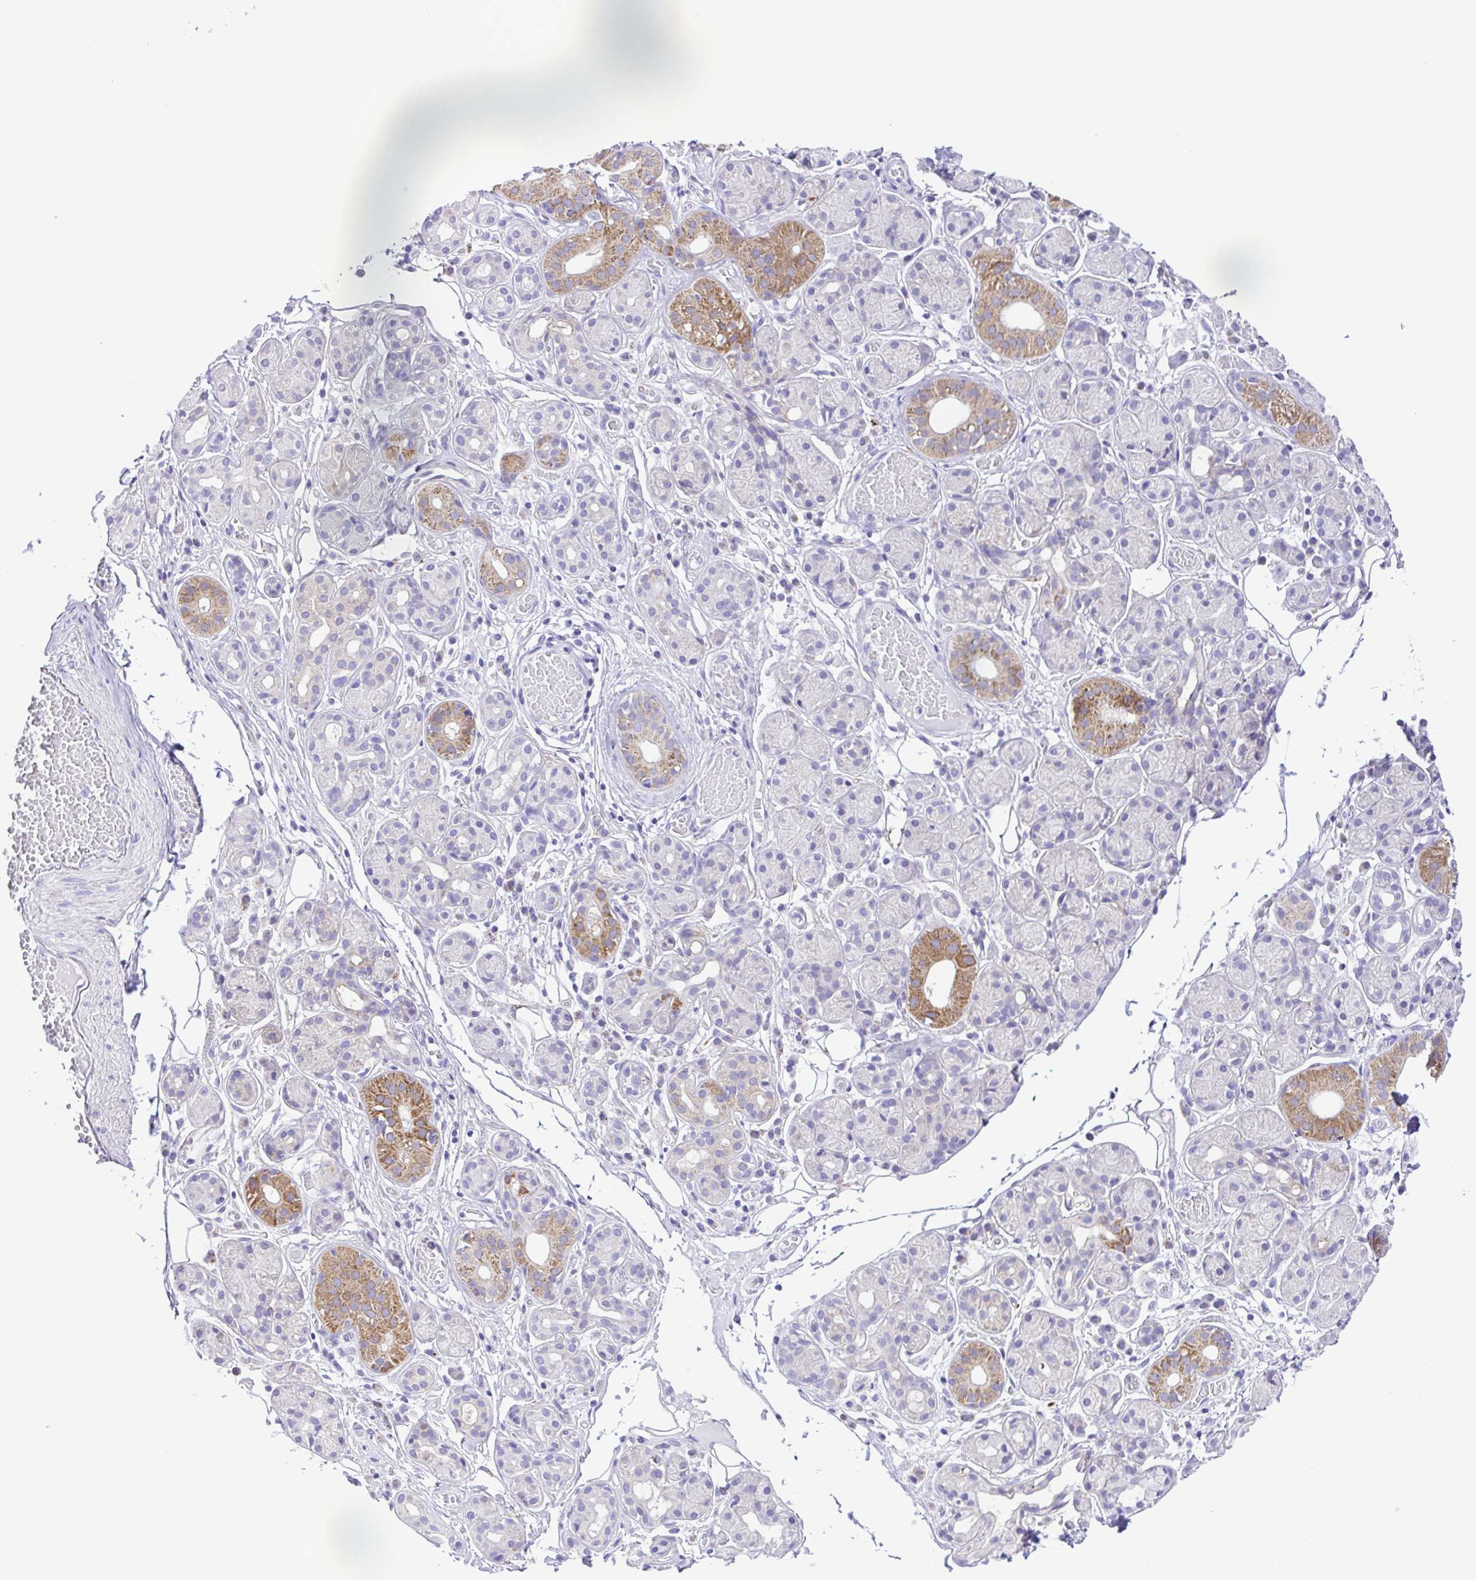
{"staining": {"intensity": "moderate", "quantity": "25%-75%", "location": "cytoplasmic/membranous"}, "tissue": "salivary gland", "cell_type": "Glandular cells", "image_type": "normal", "snomed": [{"axis": "morphology", "description": "Normal tissue, NOS"}, {"axis": "topography", "description": "Salivary gland"}, {"axis": "topography", "description": "Peripheral nerve tissue"}], "caption": "This image exhibits immunohistochemistry staining of unremarkable human salivary gland, with medium moderate cytoplasmic/membranous expression in about 25%-75% of glandular cells.", "gene": "SYT1", "patient": {"sex": "male", "age": 71}}